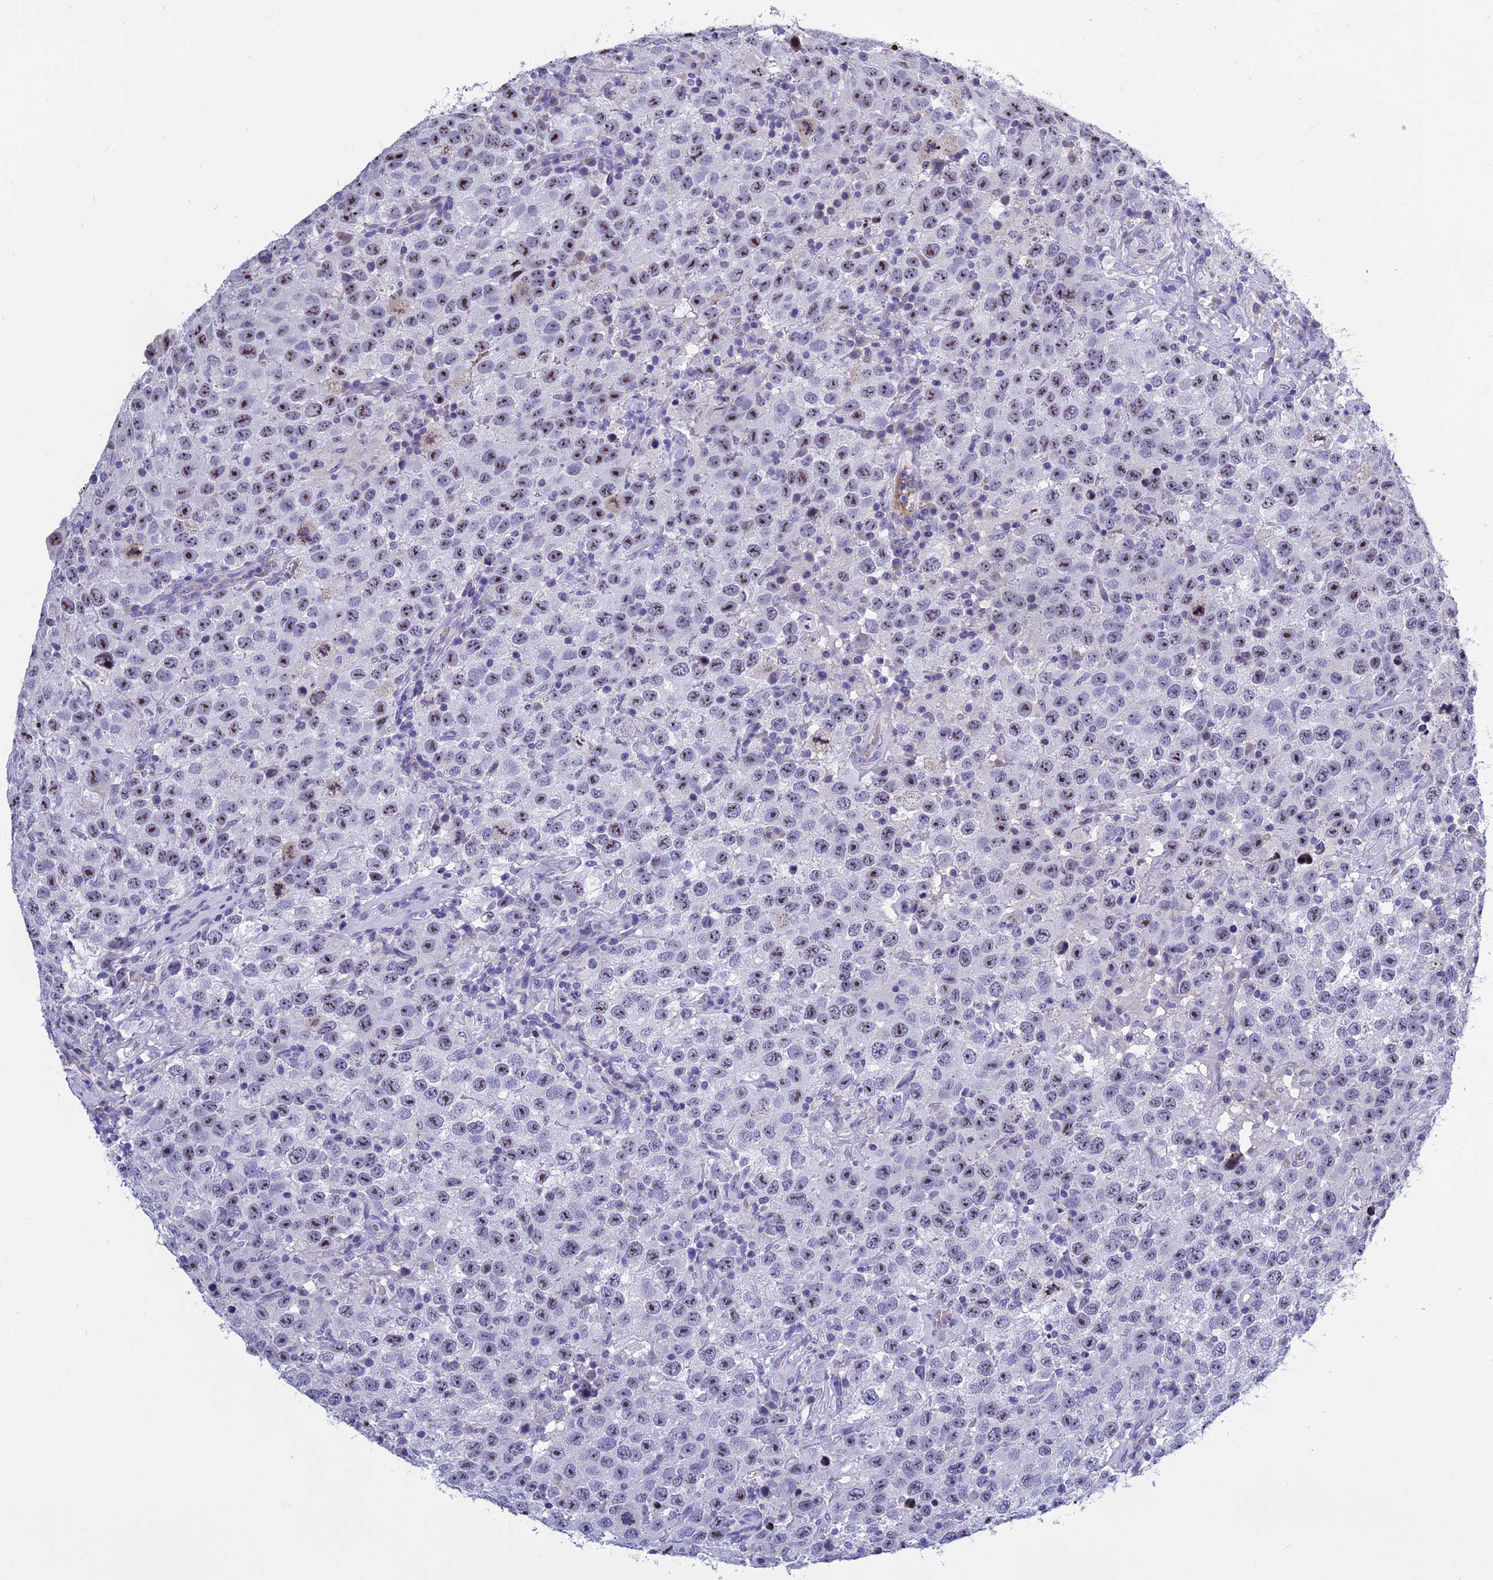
{"staining": {"intensity": "moderate", "quantity": "25%-75%", "location": "nuclear"}, "tissue": "testis cancer", "cell_type": "Tumor cells", "image_type": "cancer", "snomed": [{"axis": "morphology", "description": "Seminoma, NOS"}, {"axis": "topography", "description": "Testis"}], "caption": "This histopathology image displays immunohistochemistry (IHC) staining of human testis seminoma, with medium moderate nuclear staining in about 25%-75% of tumor cells.", "gene": "KNOP1", "patient": {"sex": "male", "age": 41}}